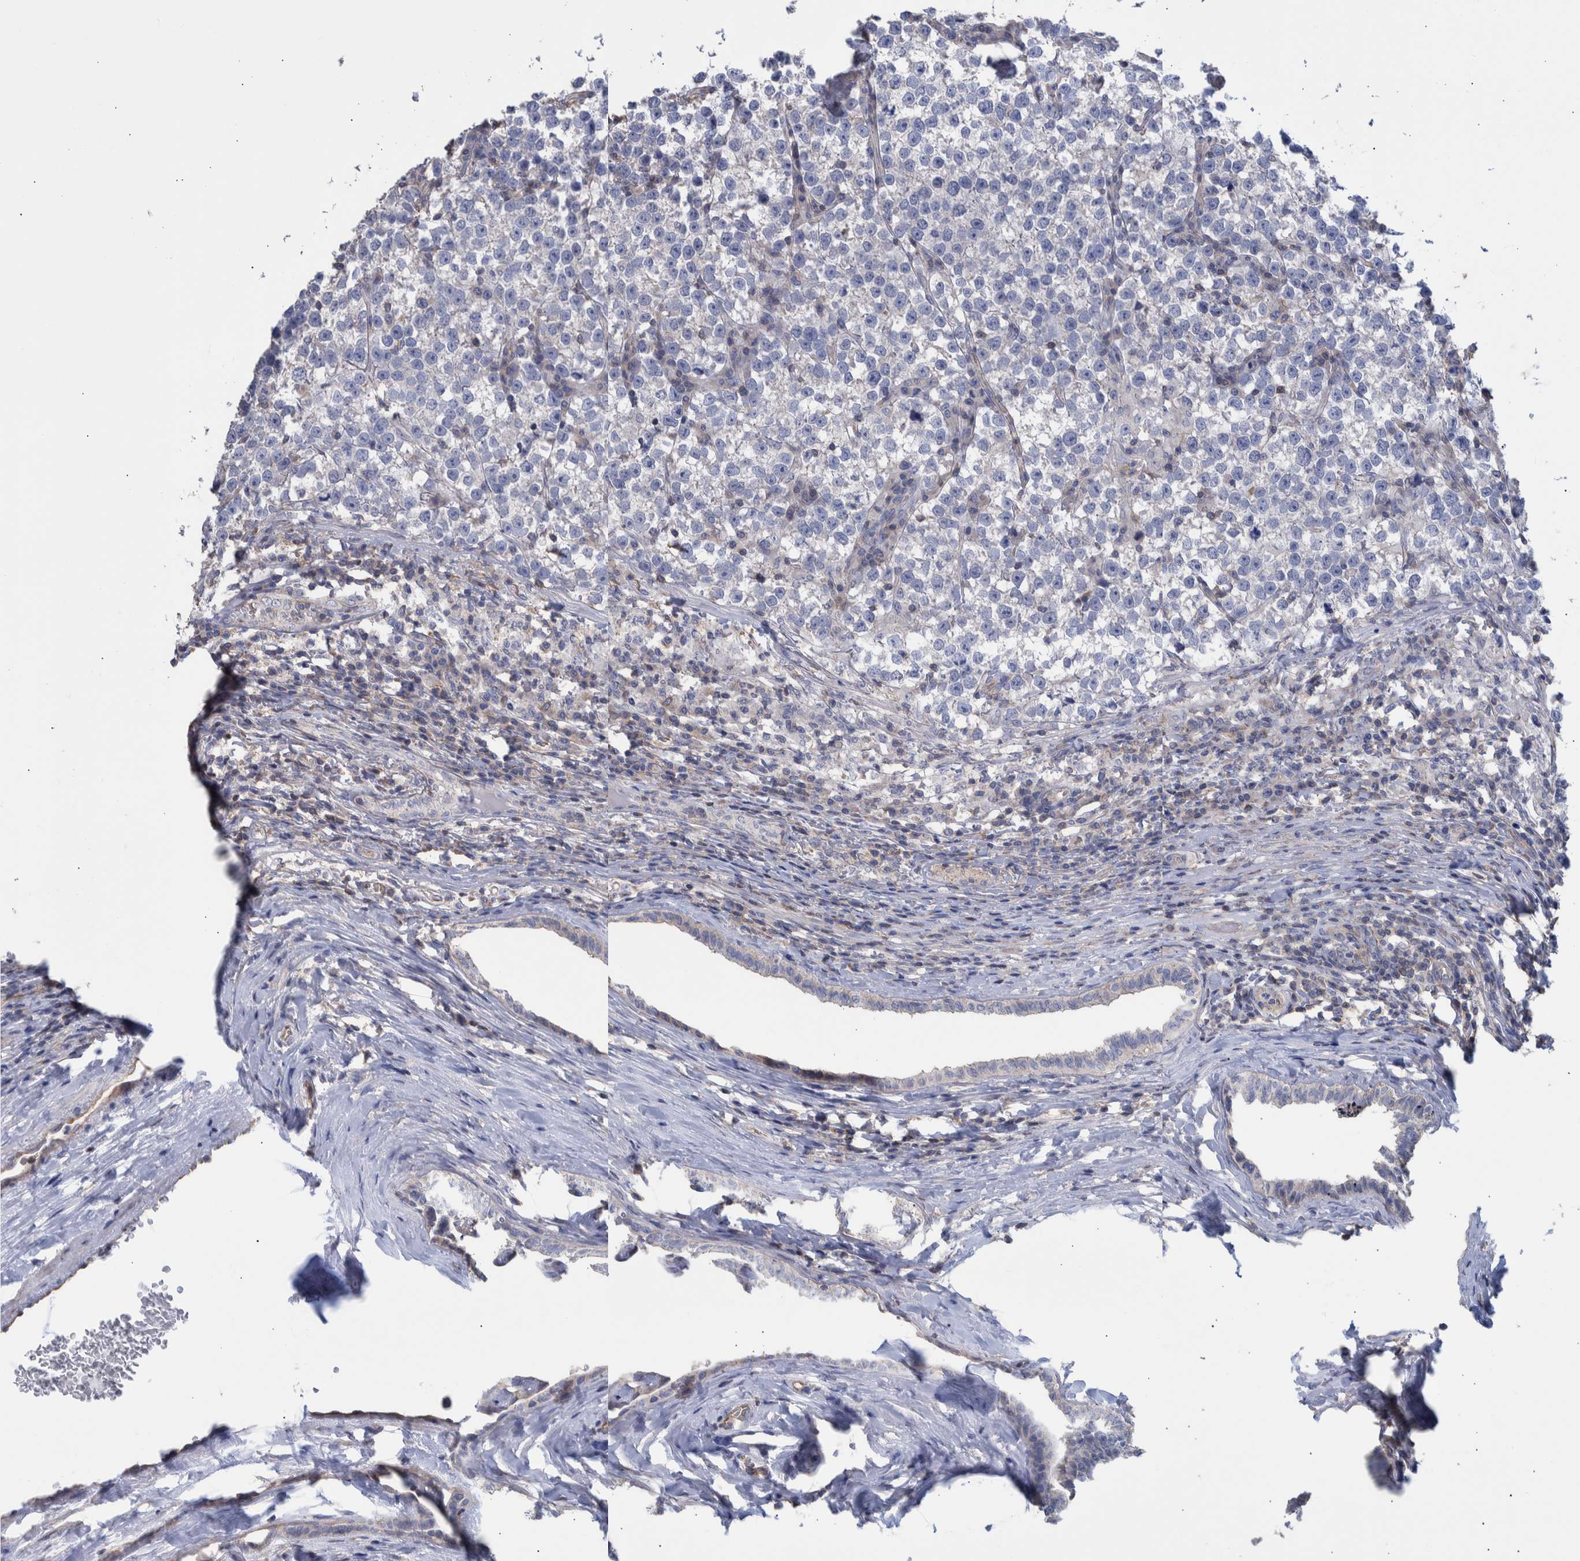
{"staining": {"intensity": "negative", "quantity": "none", "location": "none"}, "tissue": "testis cancer", "cell_type": "Tumor cells", "image_type": "cancer", "snomed": [{"axis": "morphology", "description": "Normal tissue, NOS"}, {"axis": "morphology", "description": "Seminoma, NOS"}, {"axis": "topography", "description": "Testis"}], "caption": "High magnification brightfield microscopy of seminoma (testis) stained with DAB (3,3'-diaminobenzidine) (brown) and counterstained with hematoxylin (blue): tumor cells show no significant positivity.", "gene": "PPP3CC", "patient": {"sex": "male", "age": 43}}